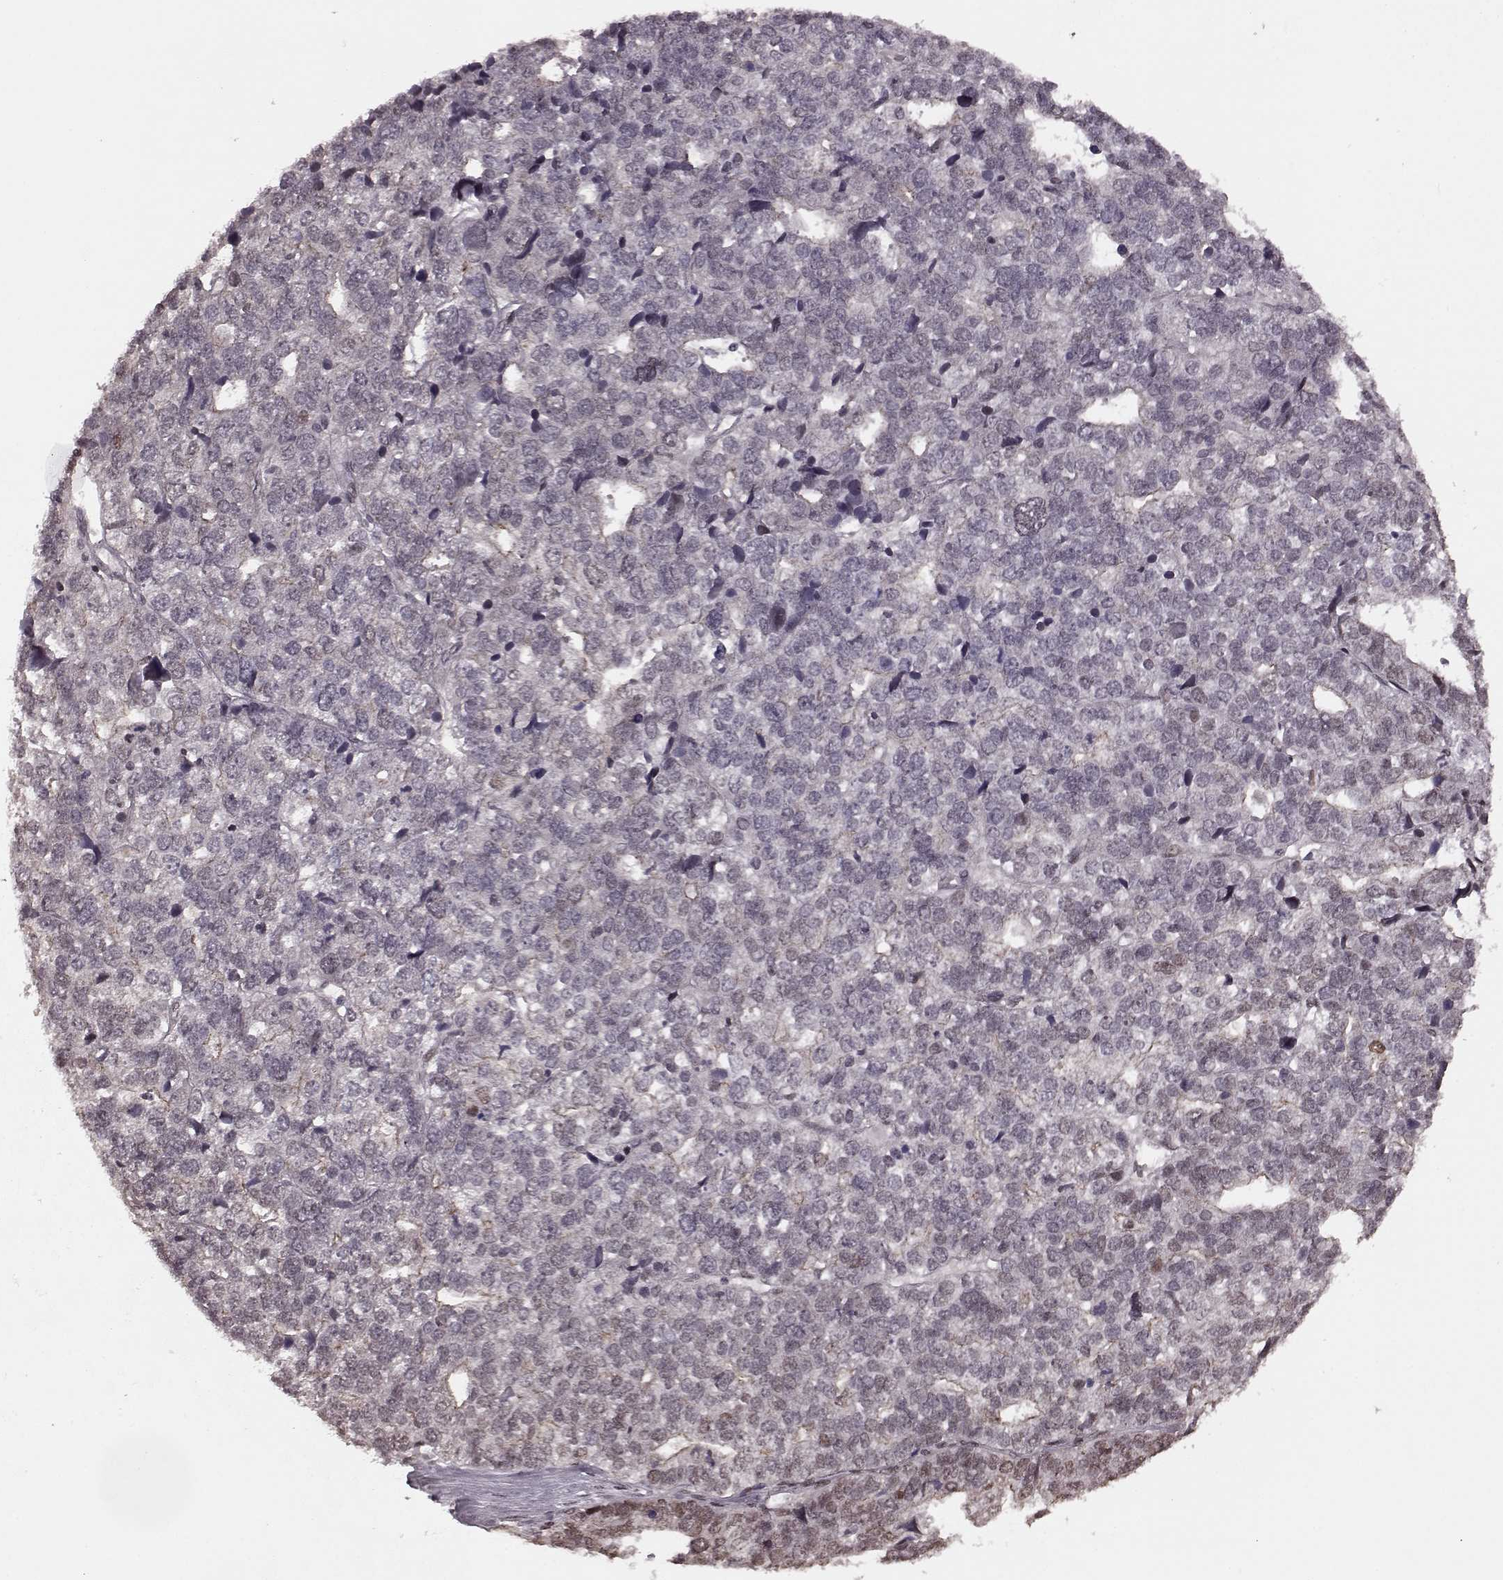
{"staining": {"intensity": "negative", "quantity": "none", "location": "none"}, "tissue": "stomach cancer", "cell_type": "Tumor cells", "image_type": "cancer", "snomed": [{"axis": "morphology", "description": "Adenocarcinoma, NOS"}, {"axis": "topography", "description": "Stomach"}], "caption": "Immunohistochemistry image of human stomach cancer (adenocarcinoma) stained for a protein (brown), which exhibits no expression in tumor cells.", "gene": "NR2C1", "patient": {"sex": "male", "age": 69}}